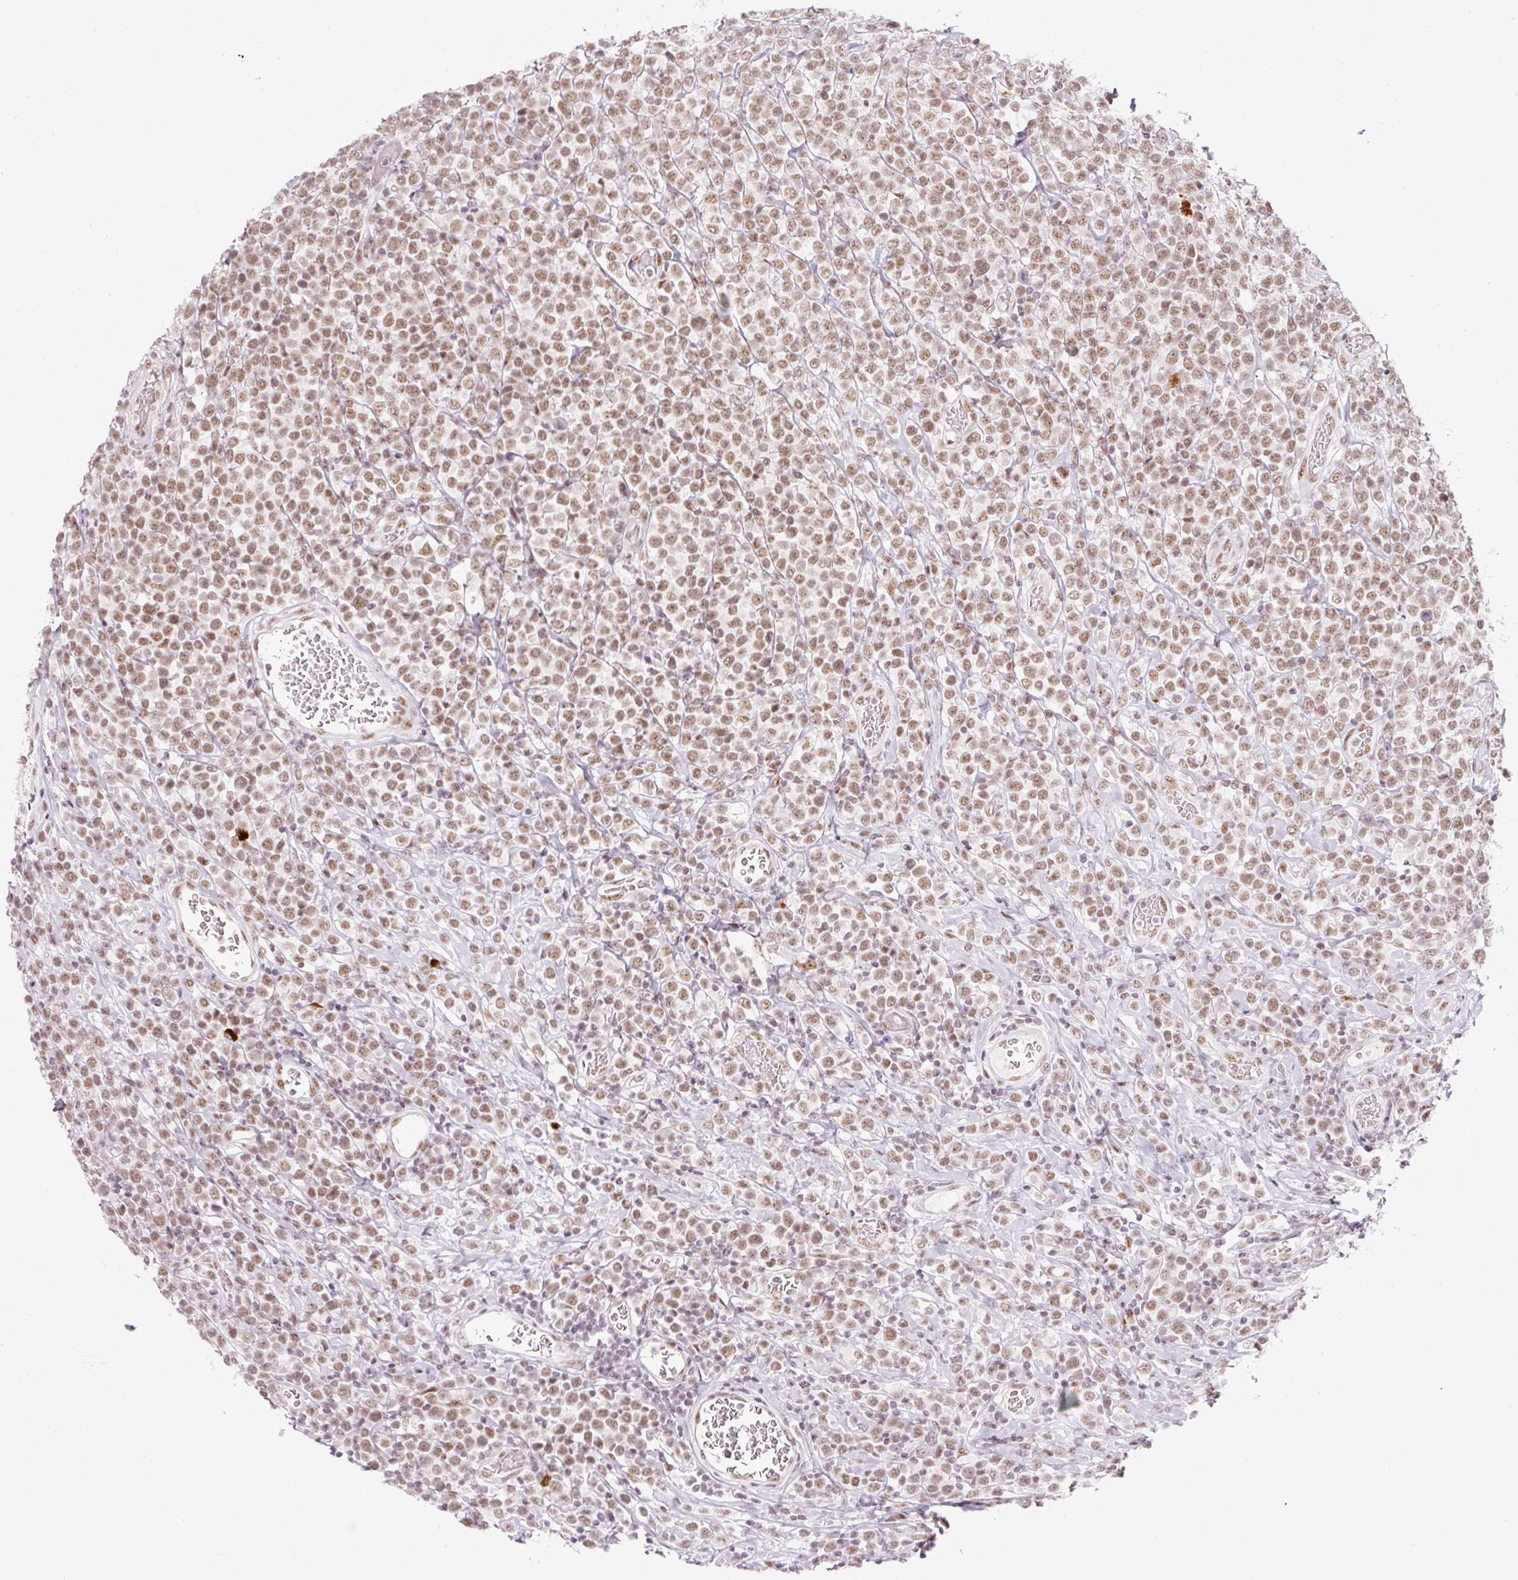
{"staining": {"intensity": "moderate", "quantity": ">75%", "location": "nuclear"}, "tissue": "lymphoma", "cell_type": "Tumor cells", "image_type": "cancer", "snomed": [{"axis": "morphology", "description": "Malignant lymphoma, non-Hodgkin's type, High grade"}, {"axis": "topography", "description": "Soft tissue"}], "caption": "A photomicrograph of human malignant lymphoma, non-Hodgkin's type (high-grade) stained for a protein demonstrates moderate nuclear brown staining in tumor cells.", "gene": "U2AF2", "patient": {"sex": "female", "age": 56}}